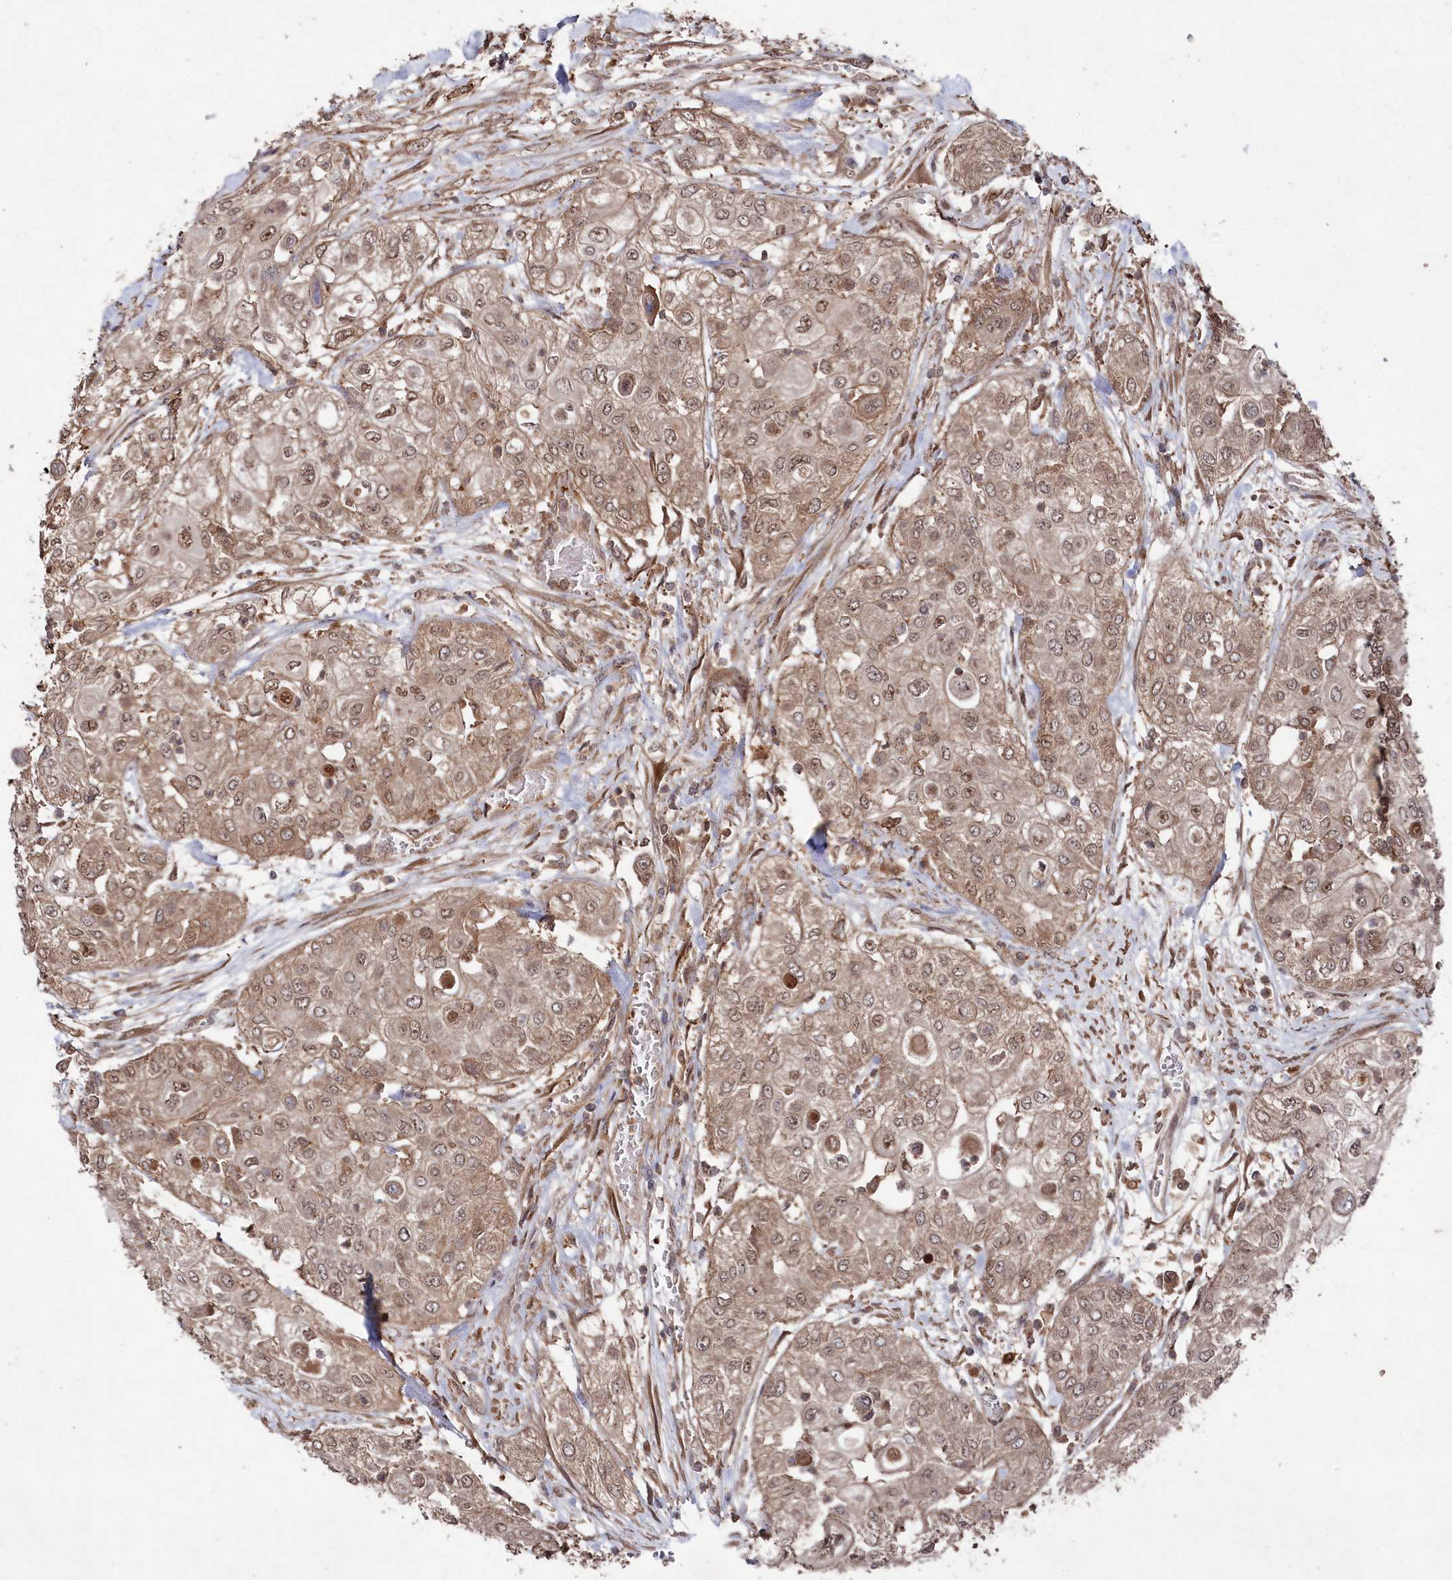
{"staining": {"intensity": "weak", "quantity": ">75%", "location": "cytoplasmic/membranous,nuclear"}, "tissue": "urothelial cancer", "cell_type": "Tumor cells", "image_type": "cancer", "snomed": [{"axis": "morphology", "description": "Urothelial carcinoma, High grade"}, {"axis": "topography", "description": "Urinary bladder"}], "caption": "This histopathology image demonstrates urothelial carcinoma (high-grade) stained with IHC to label a protein in brown. The cytoplasmic/membranous and nuclear of tumor cells show weak positivity for the protein. Nuclei are counter-stained blue.", "gene": "BORCS7", "patient": {"sex": "female", "age": 79}}